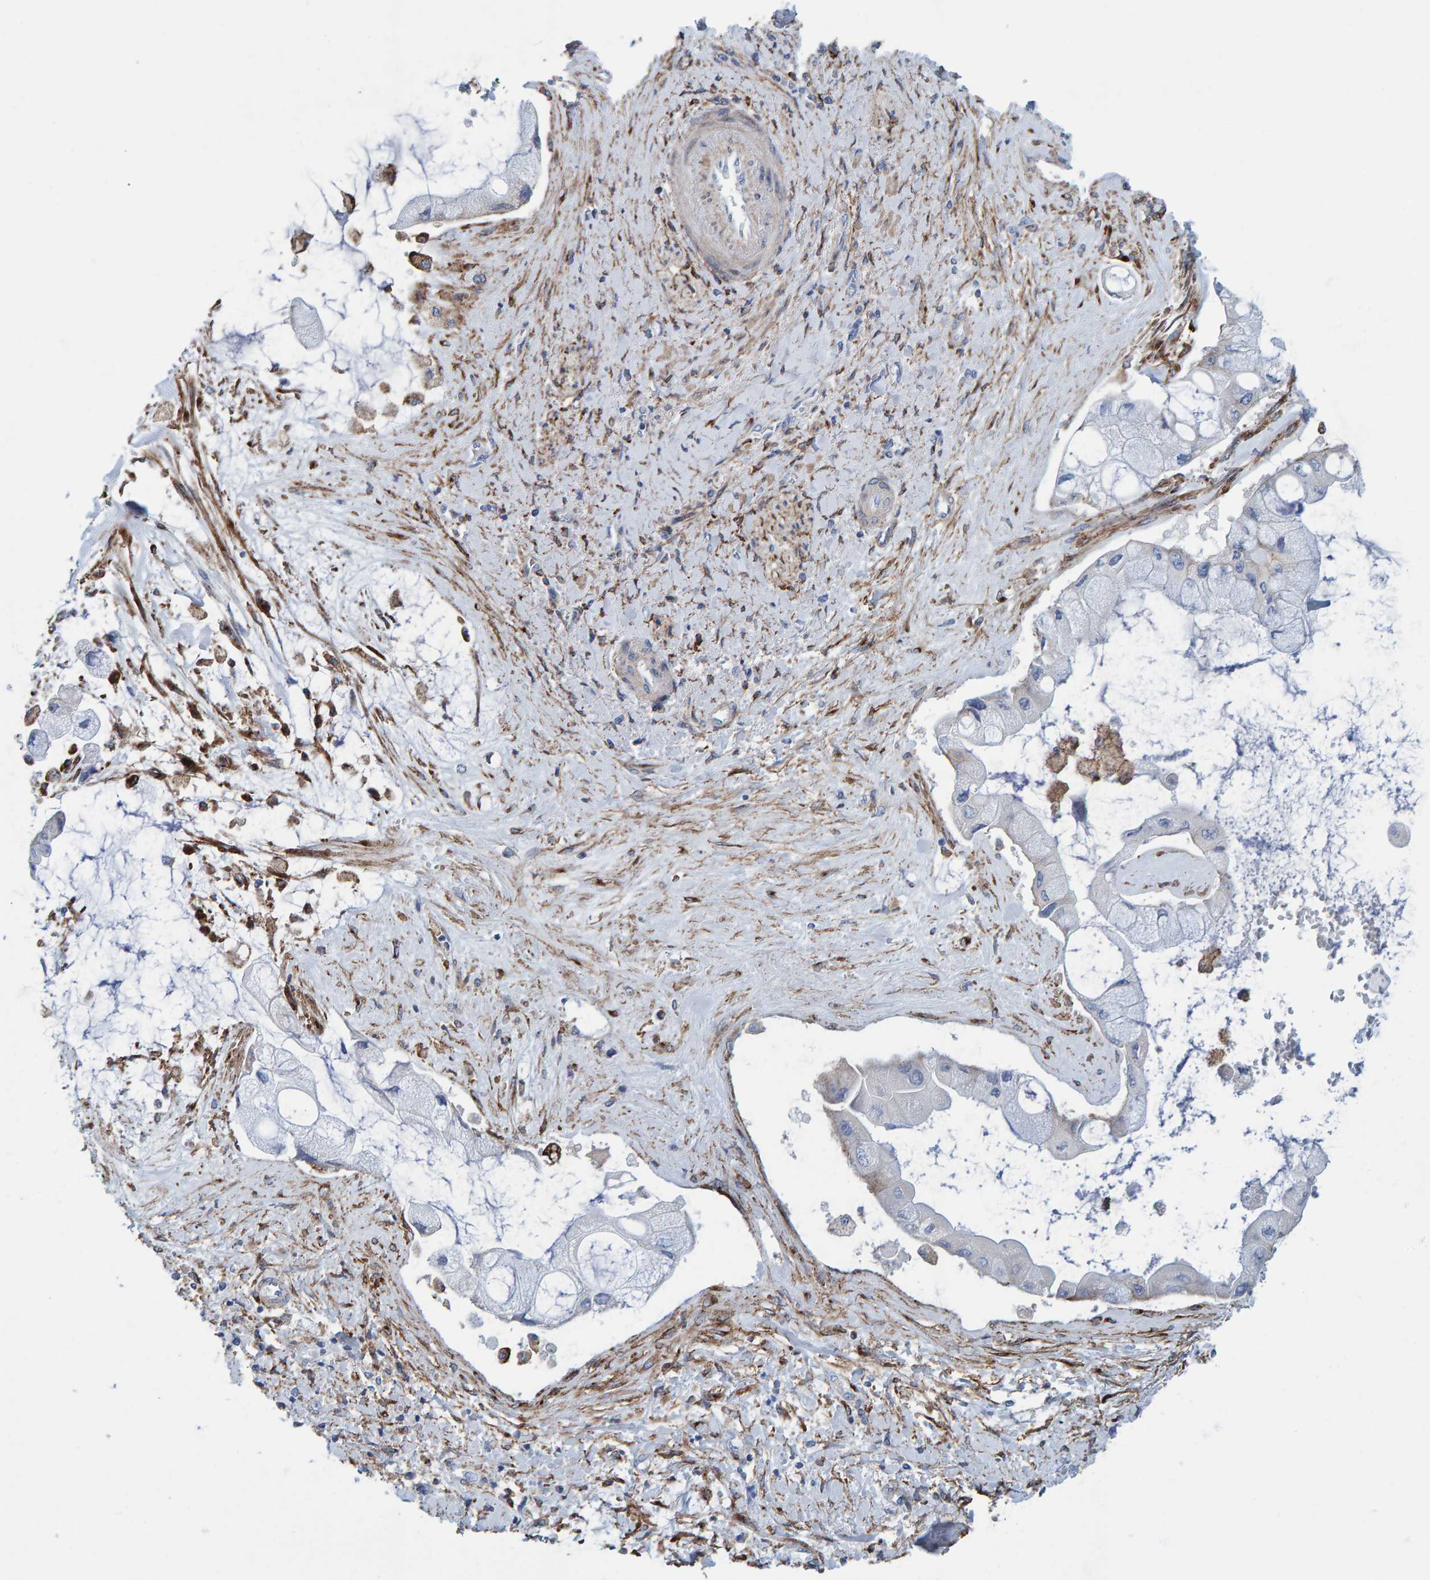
{"staining": {"intensity": "moderate", "quantity": "<25%", "location": "cytoplasmic/membranous"}, "tissue": "liver cancer", "cell_type": "Tumor cells", "image_type": "cancer", "snomed": [{"axis": "morphology", "description": "Cholangiocarcinoma"}, {"axis": "topography", "description": "Liver"}], "caption": "A high-resolution image shows immunohistochemistry staining of liver cancer (cholangiocarcinoma), which demonstrates moderate cytoplasmic/membranous expression in approximately <25% of tumor cells.", "gene": "LRP1", "patient": {"sex": "male", "age": 50}}